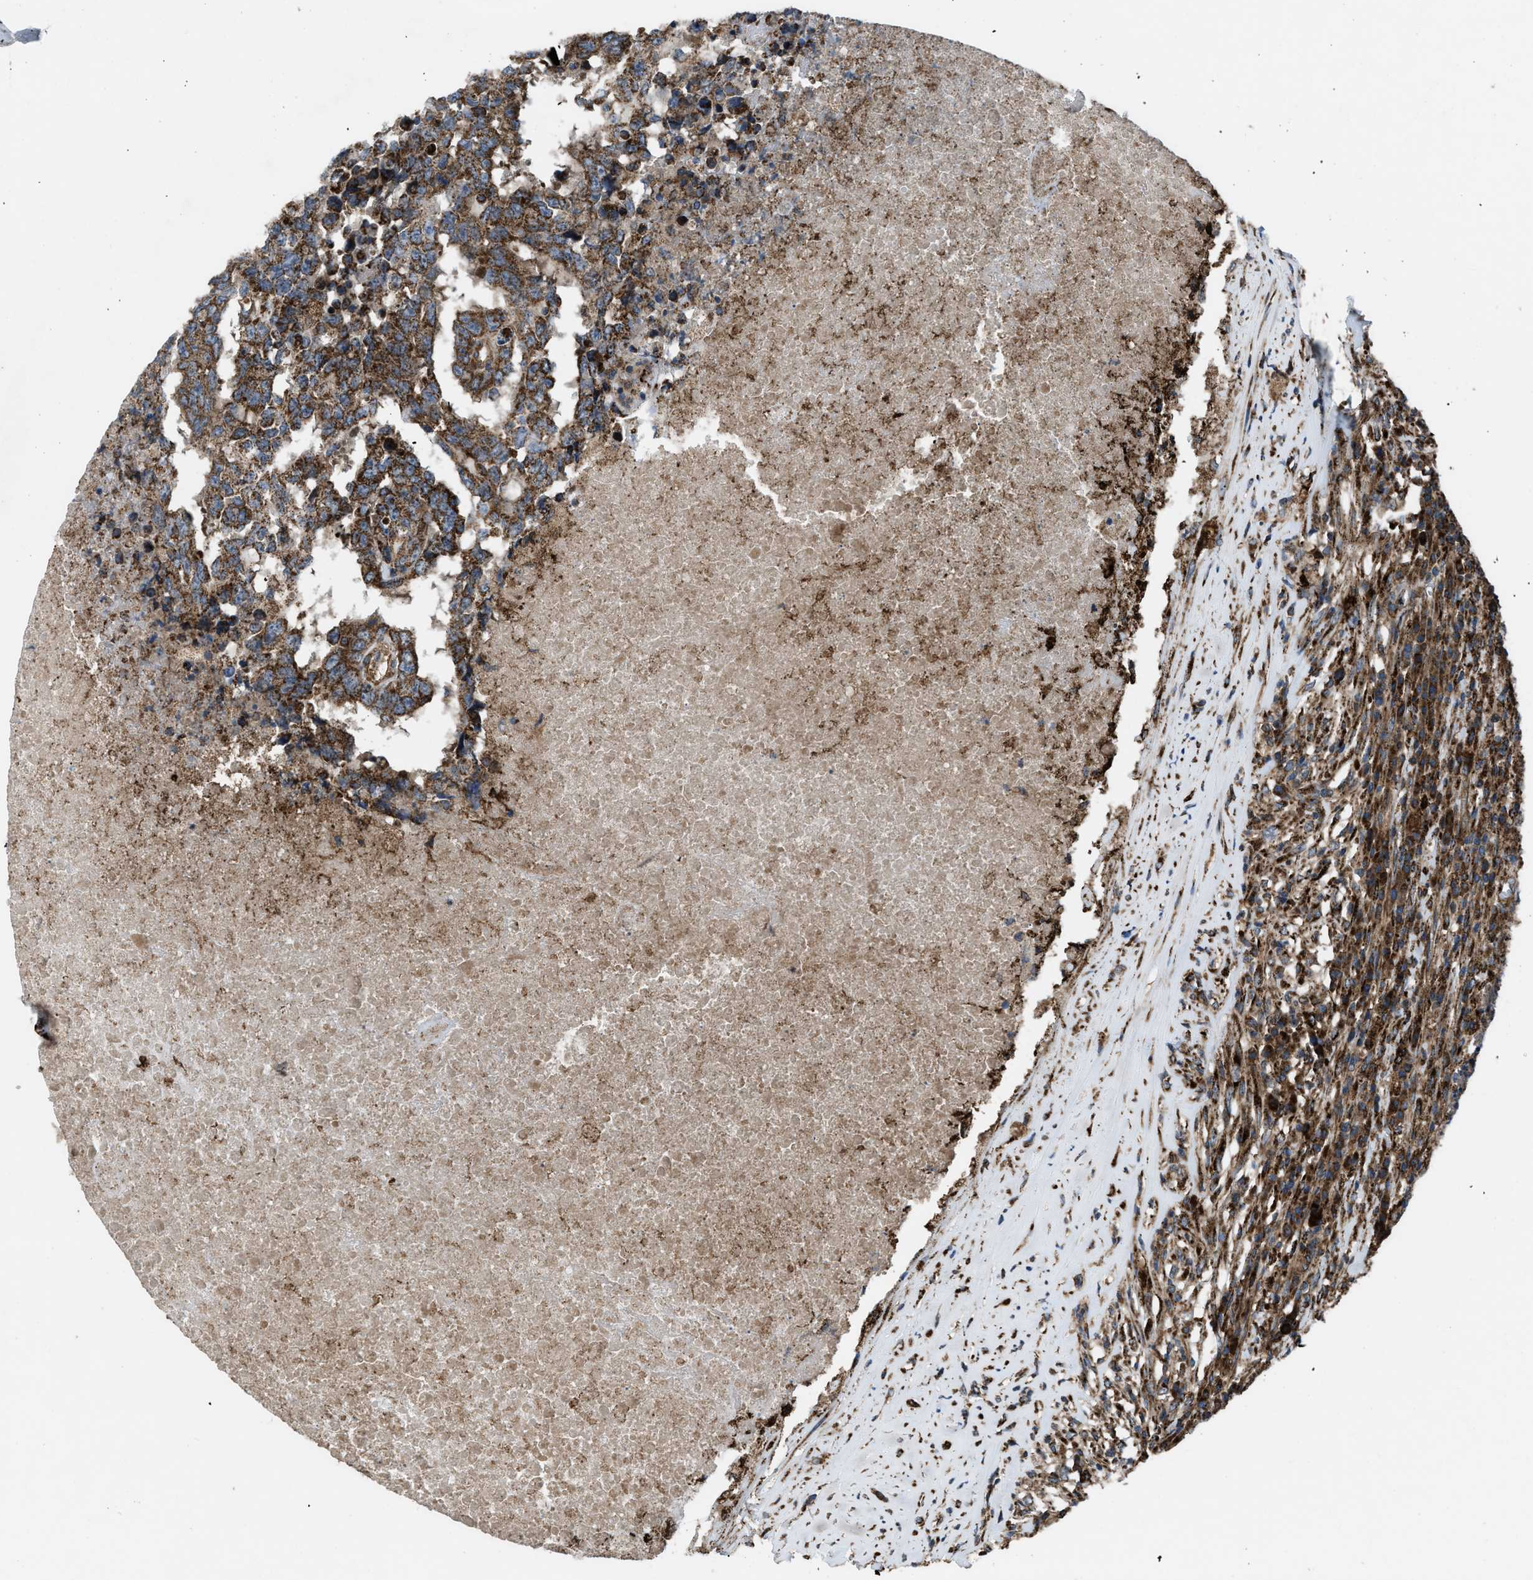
{"staining": {"intensity": "moderate", "quantity": ">75%", "location": "cytoplasmic/membranous"}, "tissue": "testis cancer", "cell_type": "Tumor cells", "image_type": "cancer", "snomed": [{"axis": "morphology", "description": "Necrosis, NOS"}, {"axis": "morphology", "description": "Carcinoma, Embryonal, NOS"}, {"axis": "topography", "description": "Testis"}], "caption": "Testis embryonal carcinoma stained for a protein reveals moderate cytoplasmic/membranous positivity in tumor cells.", "gene": "PER3", "patient": {"sex": "male", "age": 19}}